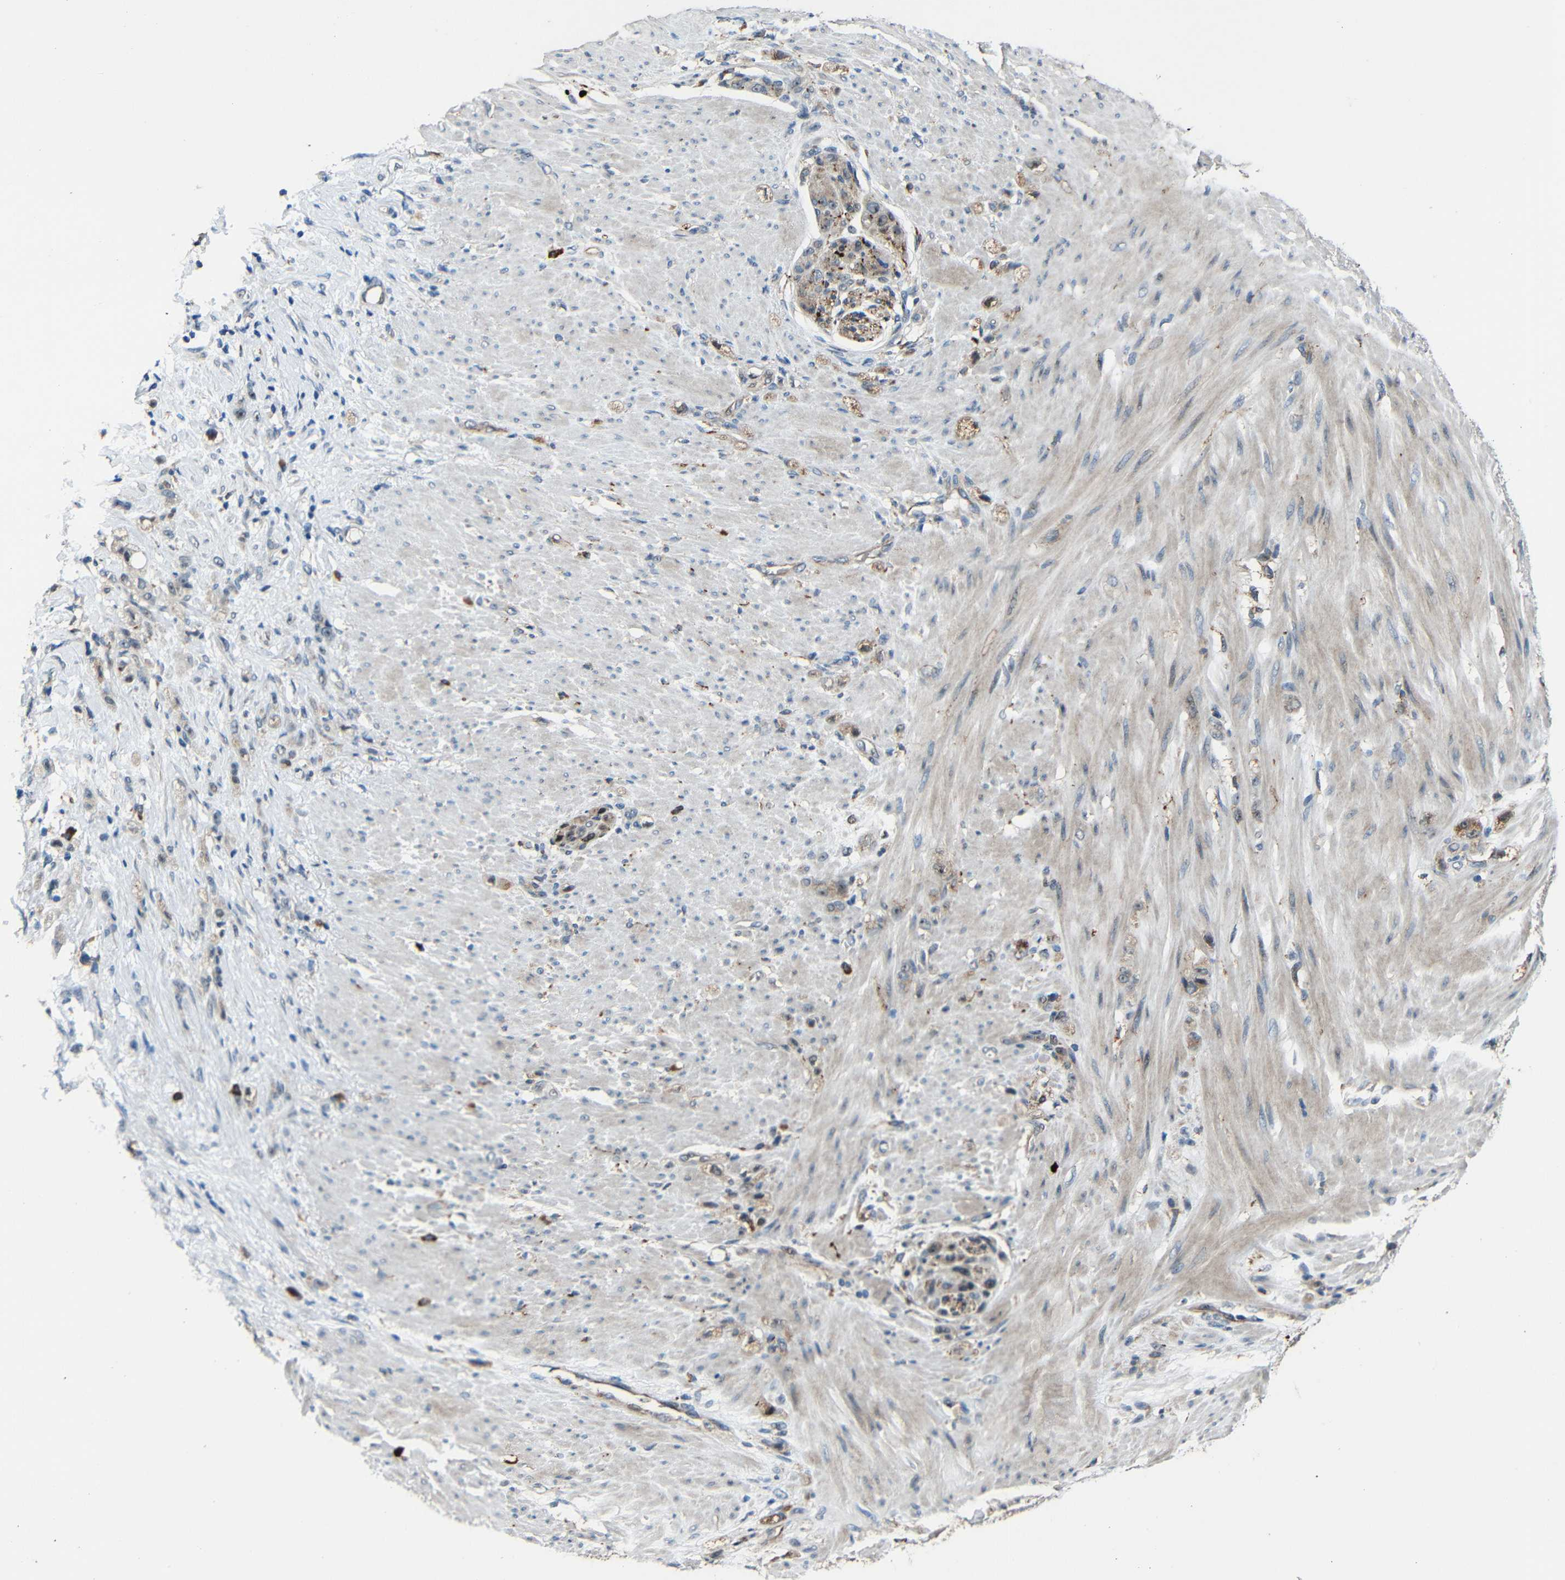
{"staining": {"intensity": "moderate", "quantity": ">75%", "location": "cytoplasmic/membranous"}, "tissue": "stomach cancer", "cell_type": "Tumor cells", "image_type": "cancer", "snomed": [{"axis": "morphology", "description": "Adenocarcinoma, NOS"}, {"axis": "topography", "description": "Stomach"}], "caption": "Tumor cells exhibit medium levels of moderate cytoplasmic/membranous positivity in approximately >75% of cells in human stomach cancer (adenocarcinoma).", "gene": "DNAJC5", "patient": {"sex": "male", "age": 82}}